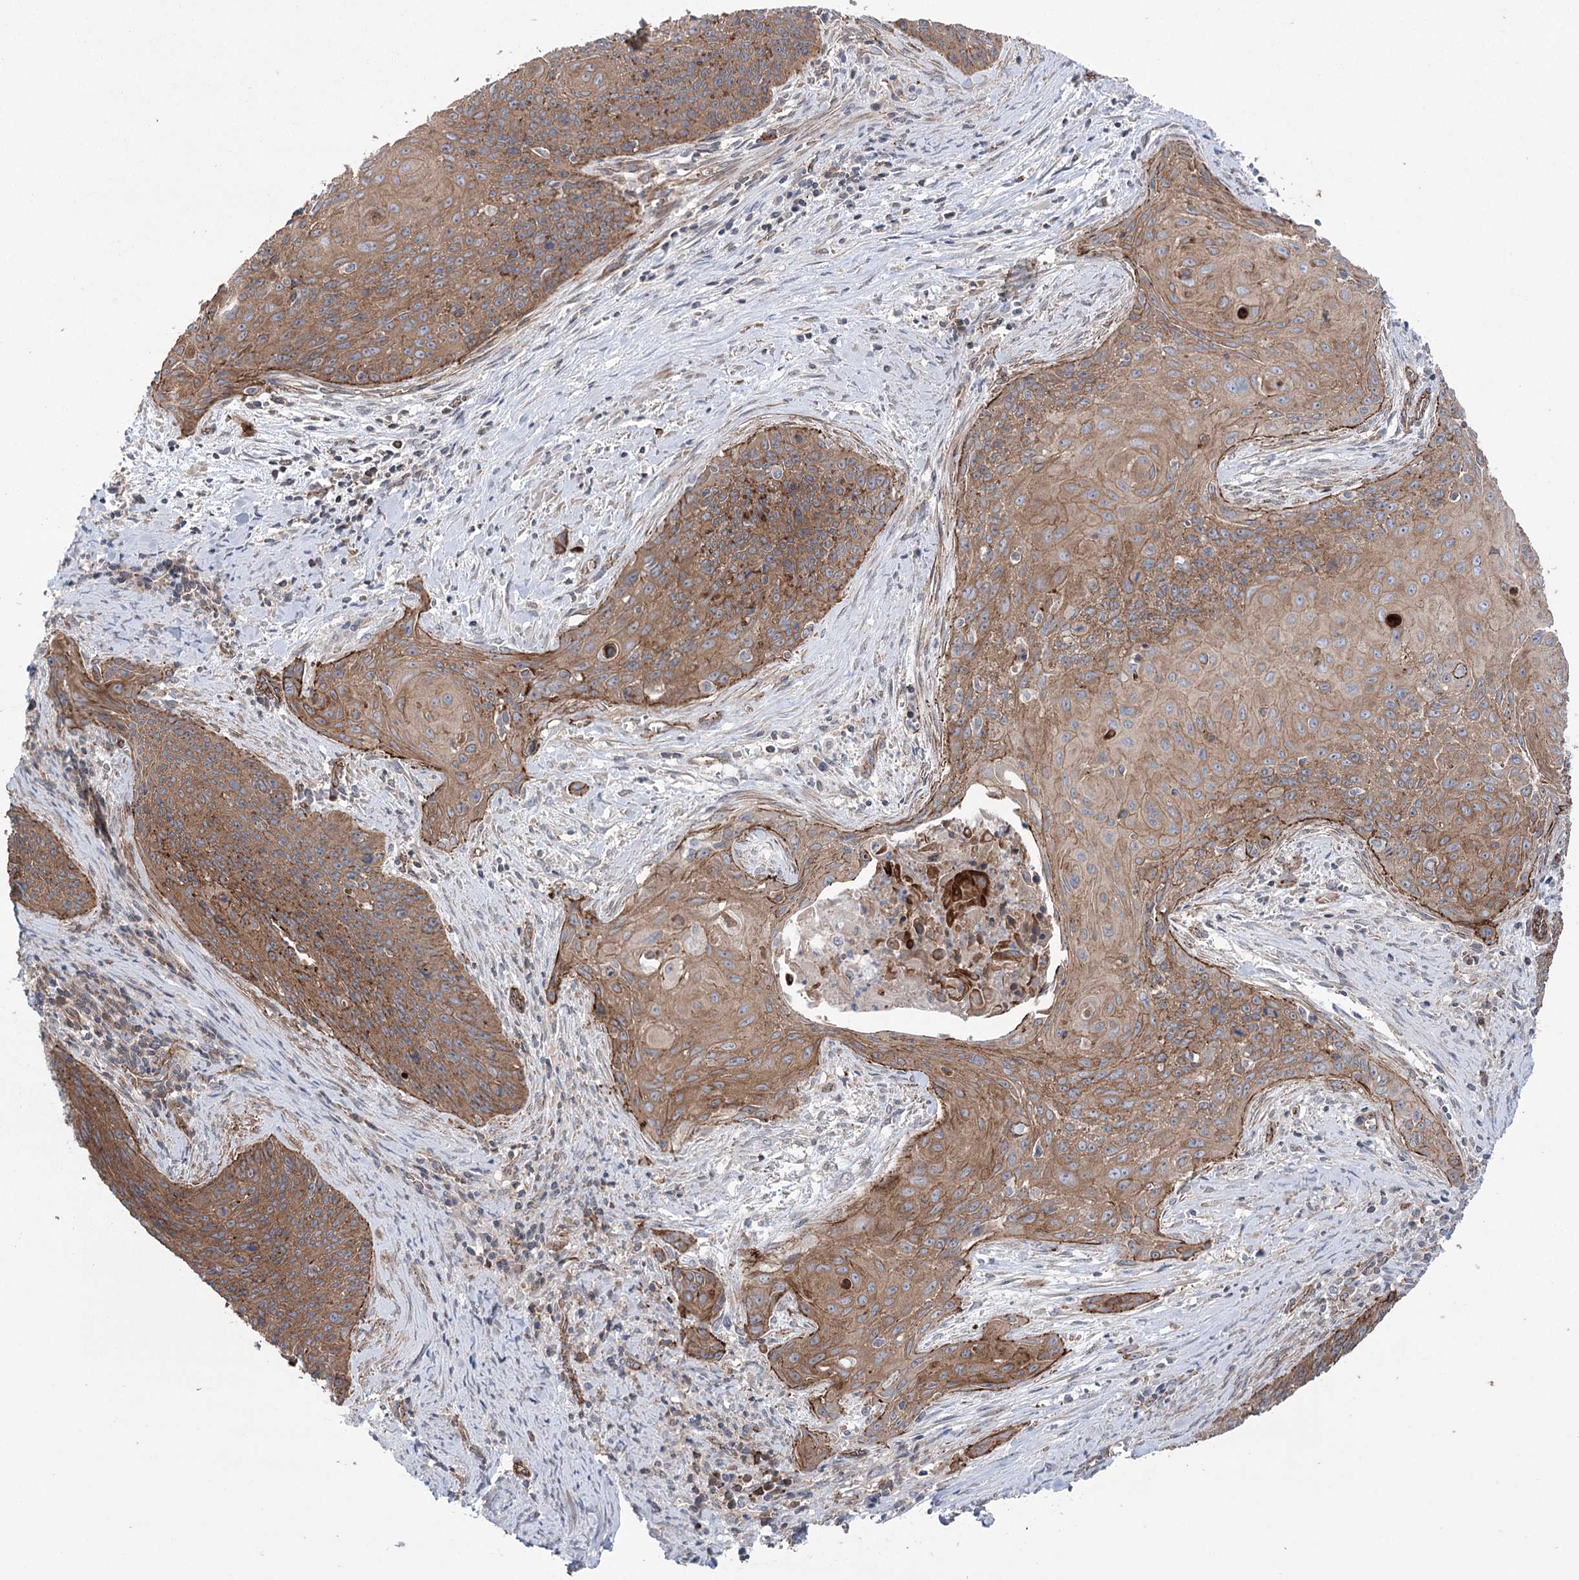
{"staining": {"intensity": "moderate", "quantity": ">75%", "location": "cytoplasmic/membranous"}, "tissue": "cervical cancer", "cell_type": "Tumor cells", "image_type": "cancer", "snomed": [{"axis": "morphology", "description": "Squamous cell carcinoma, NOS"}, {"axis": "topography", "description": "Cervix"}], "caption": "Cervical cancer stained with immunohistochemistry shows moderate cytoplasmic/membranous expression in about >75% of tumor cells. Nuclei are stained in blue.", "gene": "TRIM71", "patient": {"sex": "female", "age": 55}}